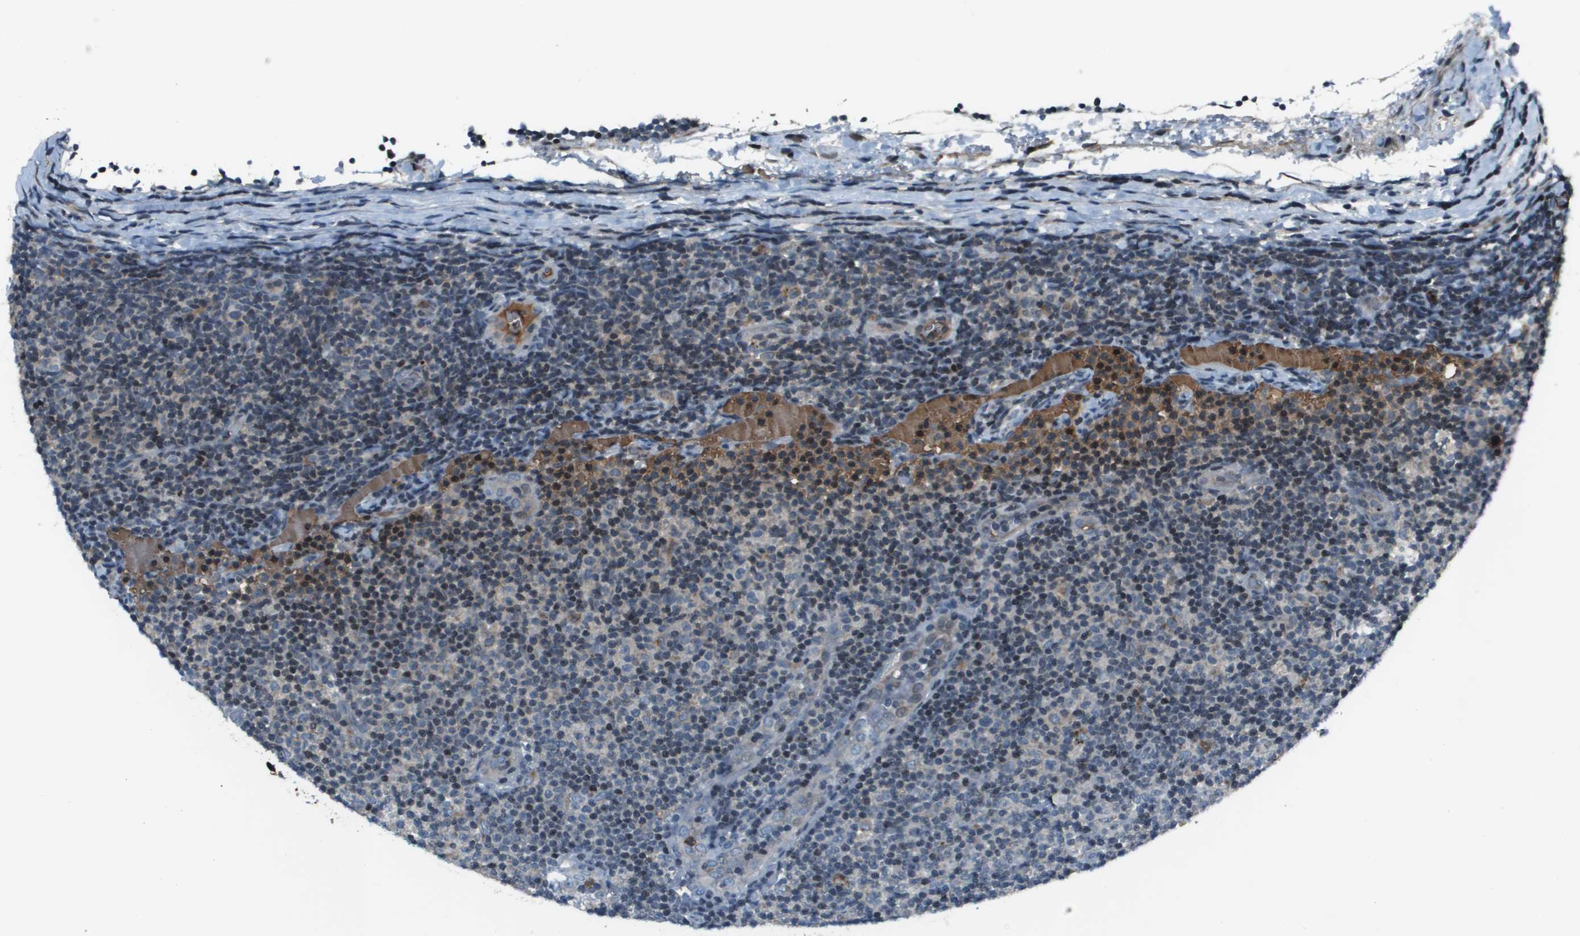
{"staining": {"intensity": "negative", "quantity": "none", "location": "none"}, "tissue": "lymphoma", "cell_type": "Tumor cells", "image_type": "cancer", "snomed": [{"axis": "morphology", "description": "Malignant lymphoma, non-Hodgkin's type, Low grade"}, {"axis": "topography", "description": "Lymph node"}], "caption": "Low-grade malignant lymphoma, non-Hodgkin's type was stained to show a protein in brown. There is no significant staining in tumor cells.", "gene": "CXCL12", "patient": {"sex": "male", "age": 83}}